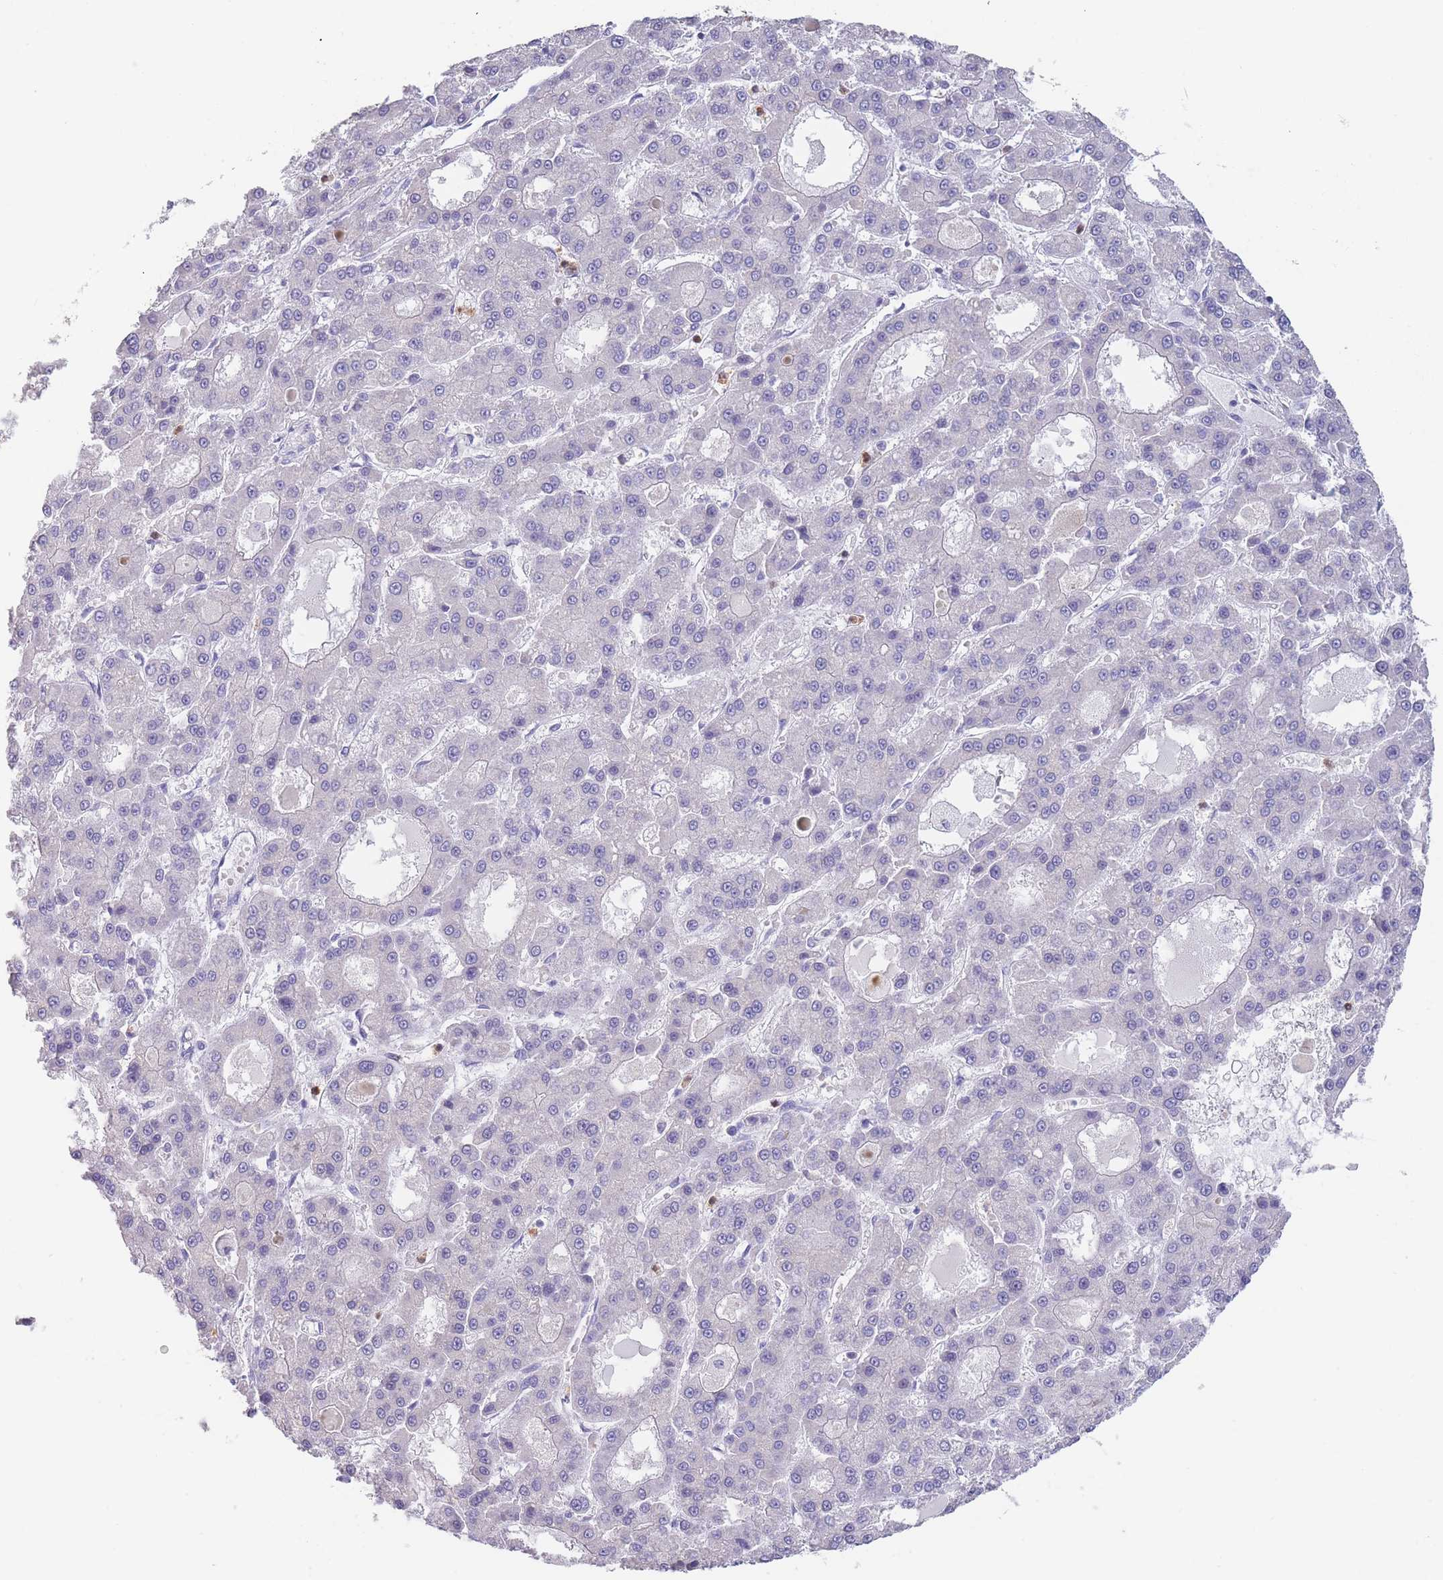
{"staining": {"intensity": "negative", "quantity": "none", "location": "none"}, "tissue": "liver cancer", "cell_type": "Tumor cells", "image_type": "cancer", "snomed": [{"axis": "morphology", "description": "Carcinoma, Hepatocellular, NOS"}, {"axis": "topography", "description": "Liver"}], "caption": "Immunohistochemistry (IHC) image of neoplastic tissue: human liver cancer stained with DAB (3,3'-diaminobenzidine) exhibits no significant protein expression in tumor cells. (DAB (3,3'-diaminobenzidine) IHC visualized using brightfield microscopy, high magnification).", "gene": "ZNF627", "patient": {"sex": "male", "age": 70}}